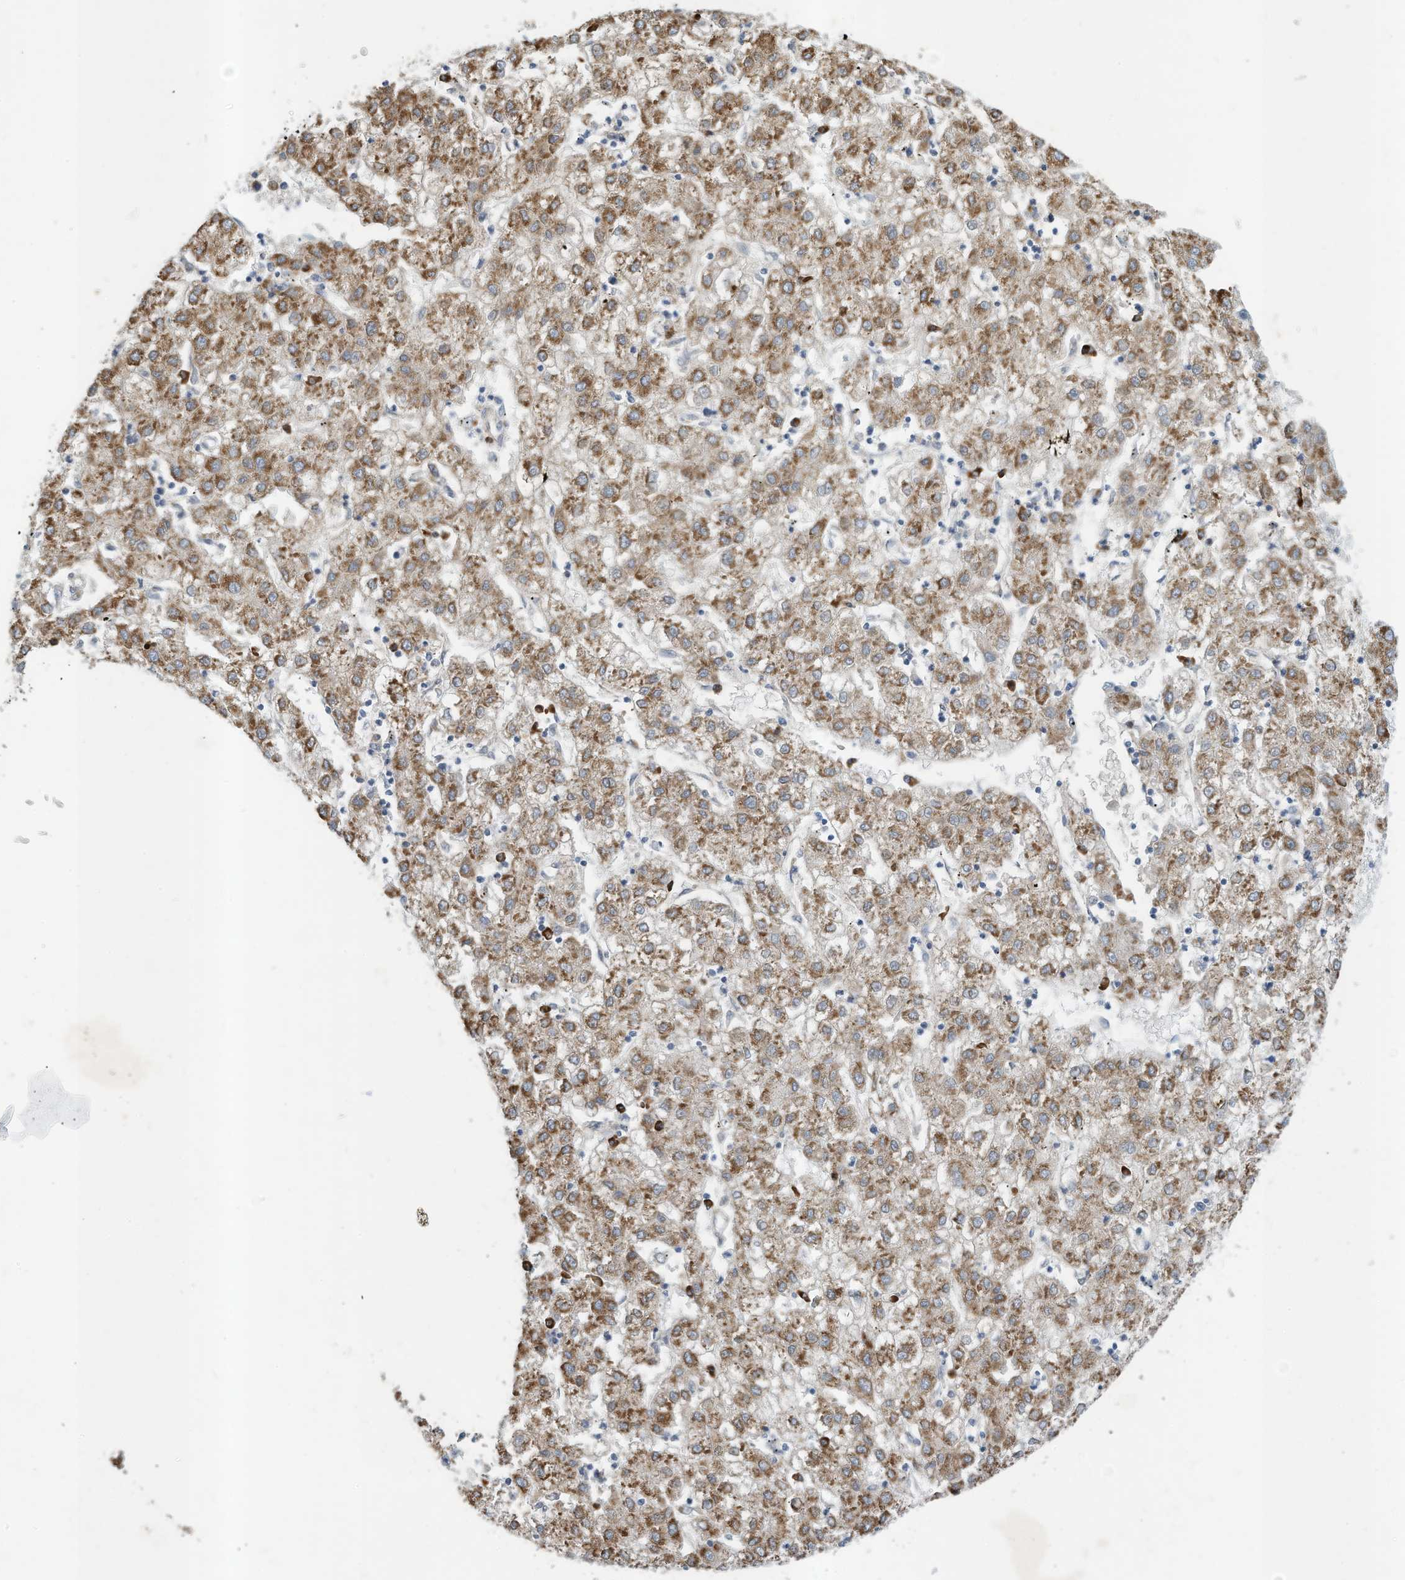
{"staining": {"intensity": "moderate", "quantity": ">75%", "location": "cytoplasmic/membranous"}, "tissue": "liver cancer", "cell_type": "Tumor cells", "image_type": "cancer", "snomed": [{"axis": "morphology", "description": "Carcinoma, Hepatocellular, NOS"}, {"axis": "topography", "description": "Liver"}], "caption": "Moderate cytoplasmic/membranous protein expression is present in about >75% of tumor cells in liver cancer.", "gene": "ZBTB45", "patient": {"sex": "male", "age": 72}}